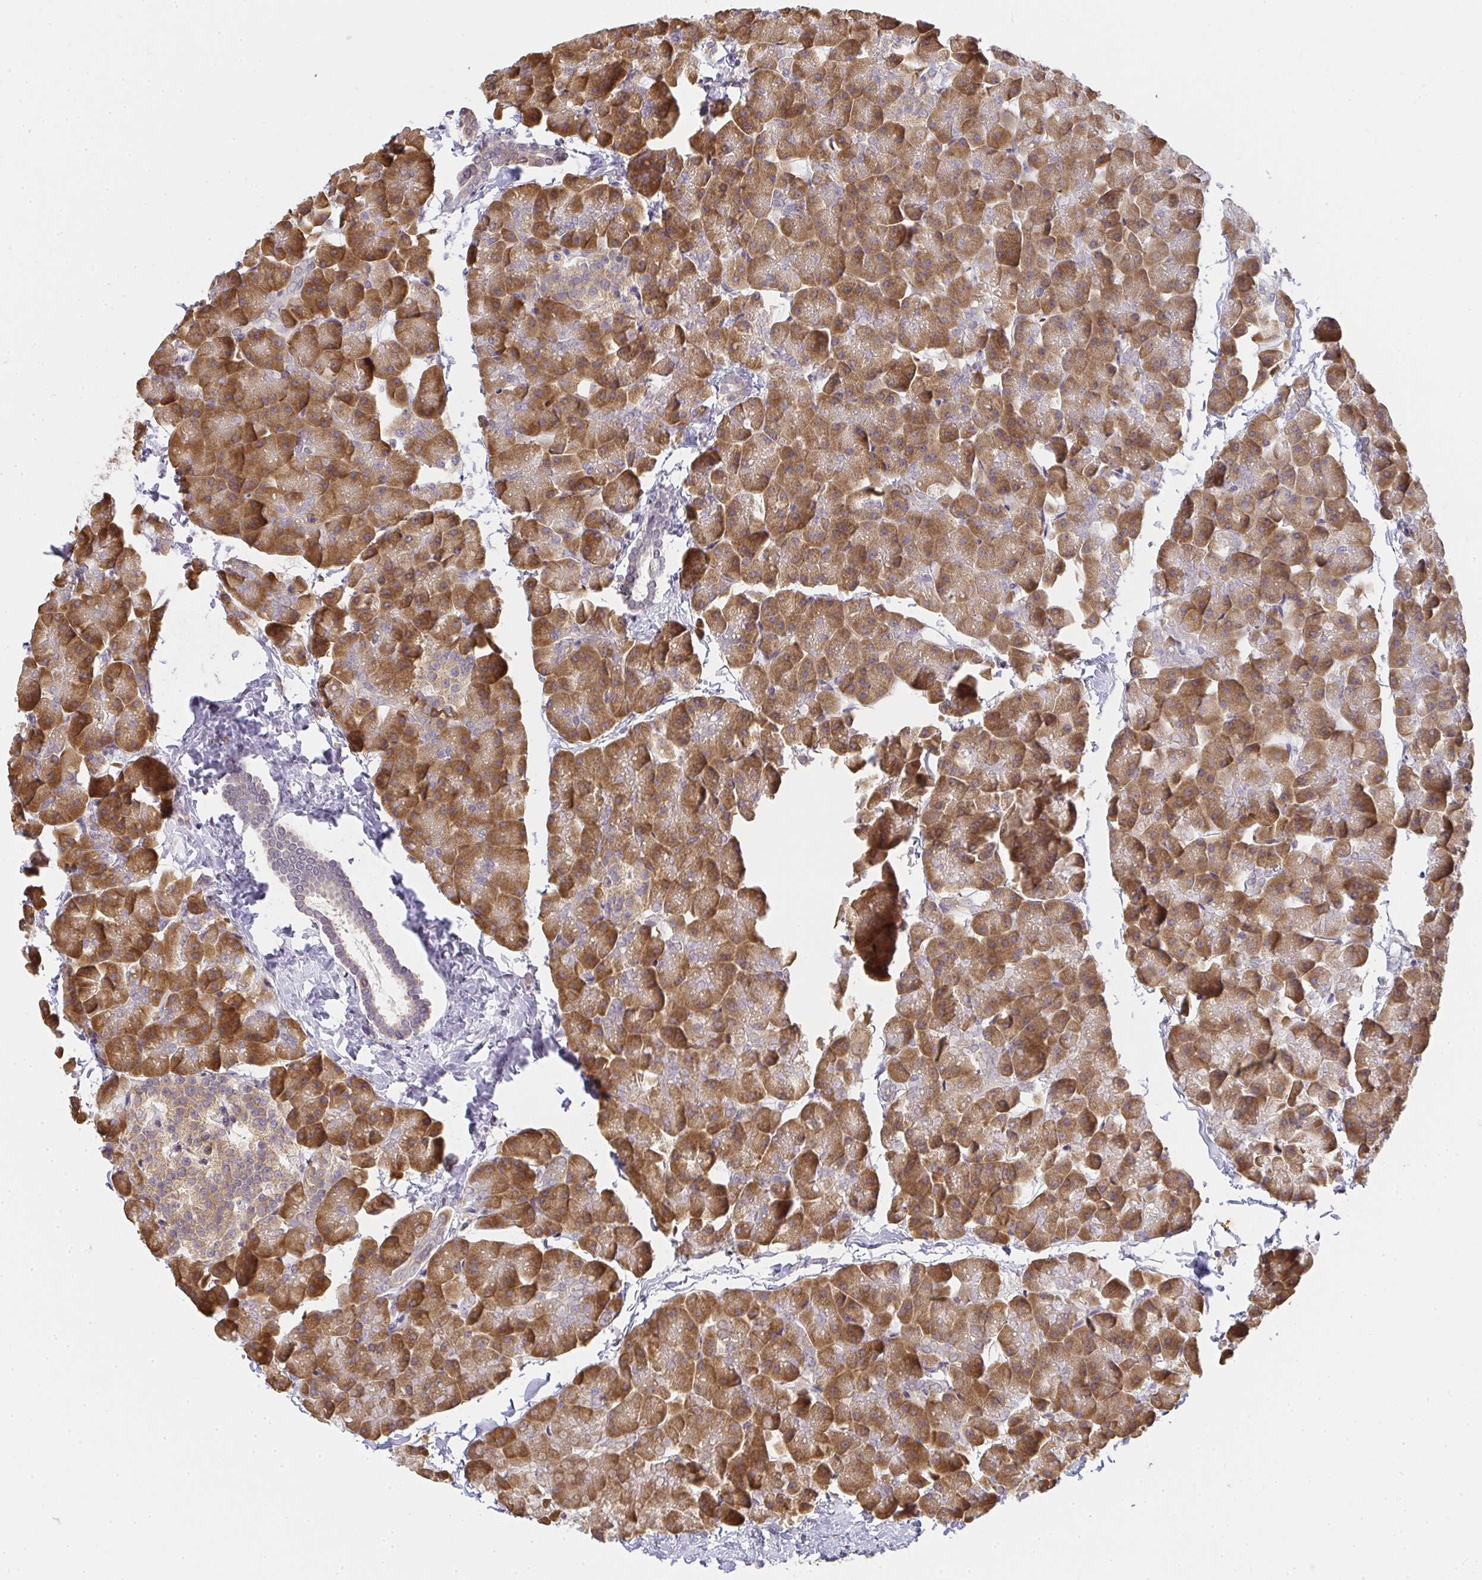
{"staining": {"intensity": "strong", "quantity": ">75%", "location": "cytoplasmic/membranous"}, "tissue": "pancreas", "cell_type": "Exocrine glandular cells", "image_type": "normal", "snomed": [{"axis": "morphology", "description": "Normal tissue, NOS"}, {"axis": "topography", "description": "Pancreas"}], "caption": "A brown stain highlights strong cytoplasmic/membranous expression of a protein in exocrine glandular cells of benign pancreas.", "gene": "SLC35B3", "patient": {"sex": "male", "age": 35}}